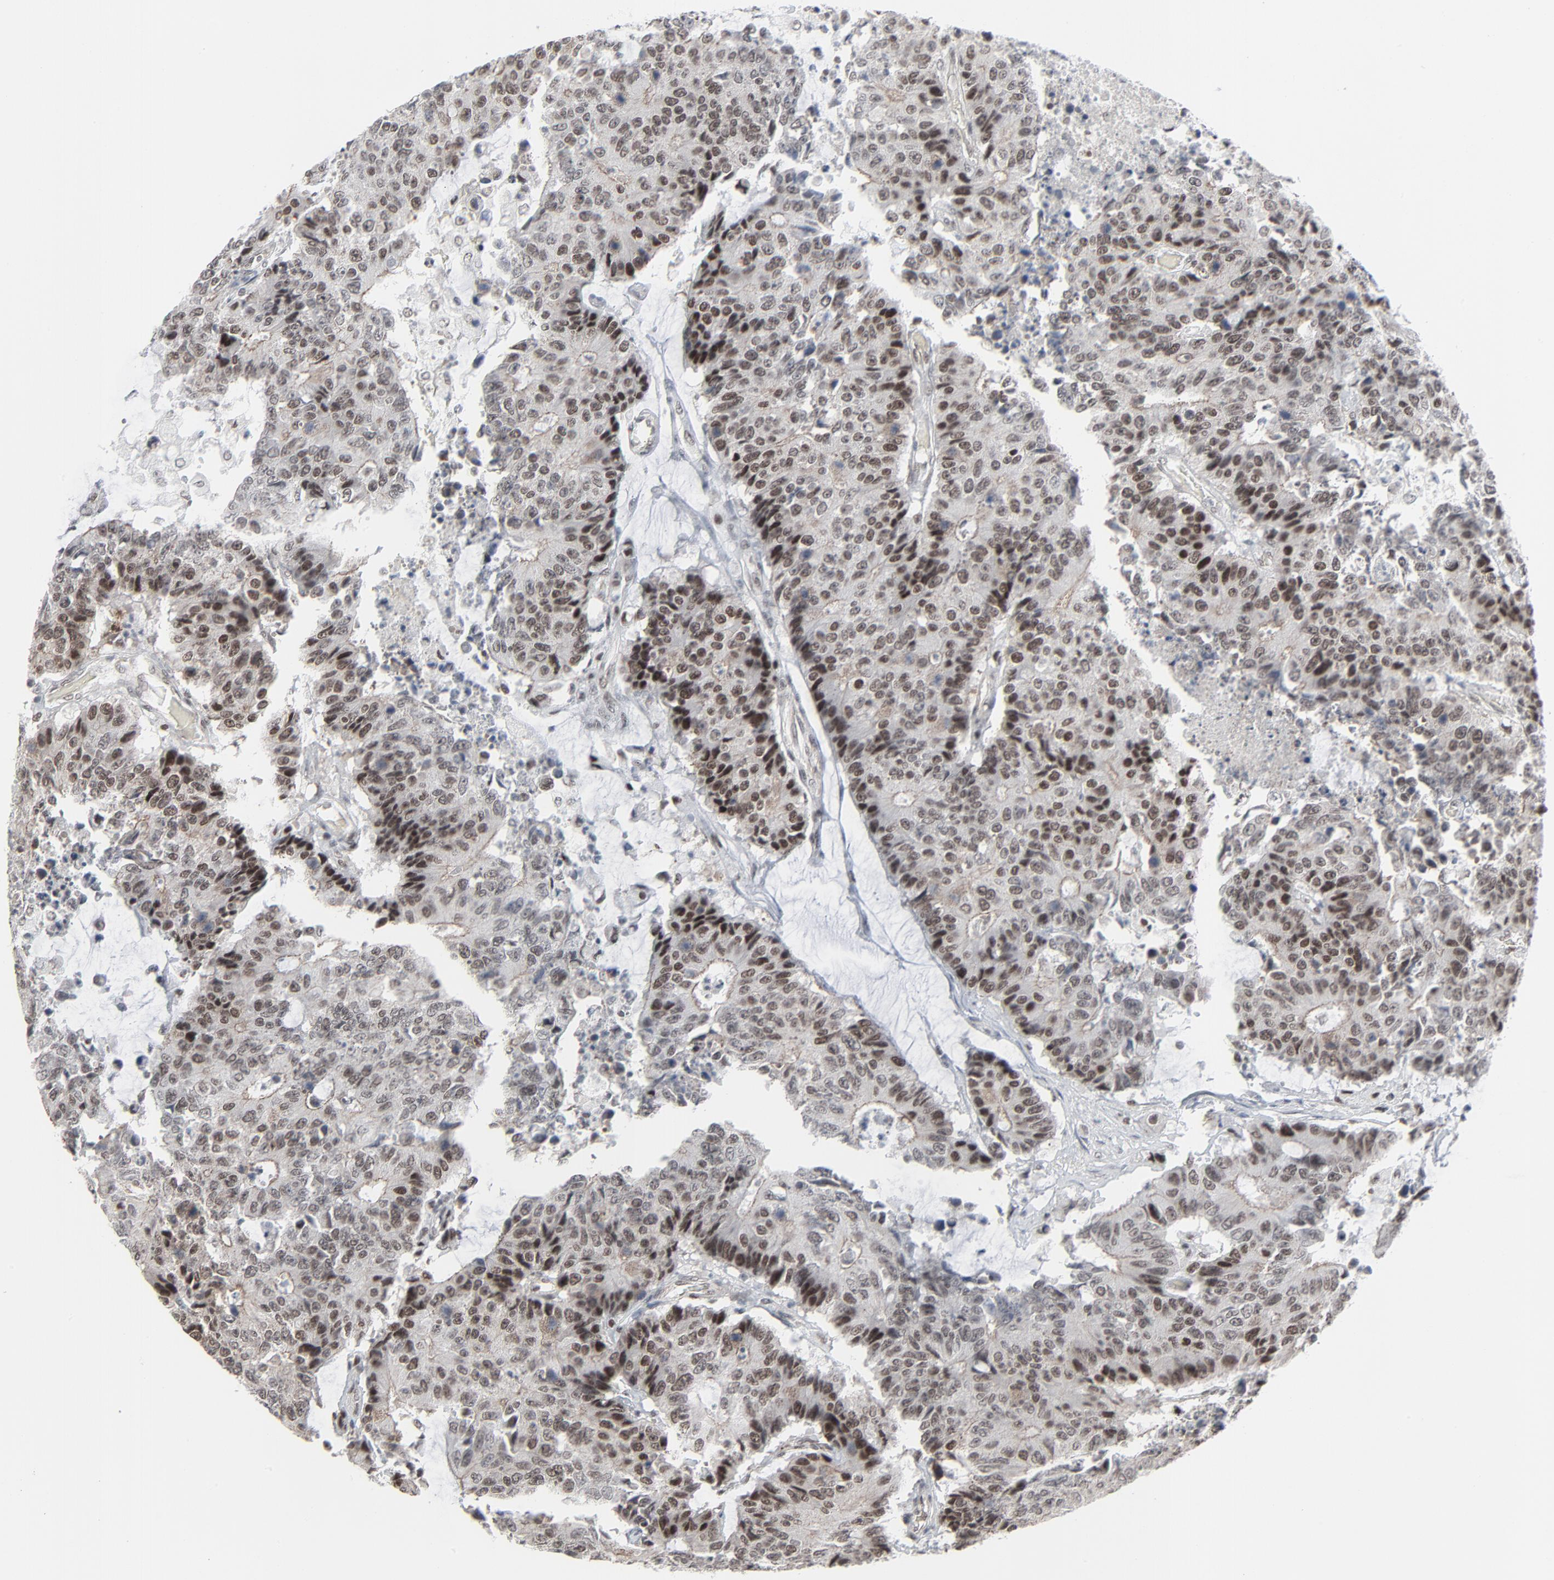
{"staining": {"intensity": "moderate", "quantity": "25%-75%", "location": "nuclear"}, "tissue": "colorectal cancer", "cell_type": "Tumor cells", "image_type": "cancer", "snomed": [{"axis": "morphology", "description": "Adenocarcinoma, NOS"}, {"axis": "topography", "description": "Colon"}], "caption": "Immunohistochemistry (IHC) staining of colorectal cancer, which exhibits medium levels of moderate nuclear expression in approximately 25%-75% of tumor cells indicating moderate nuclear protein expression. The staining was performed using DAB (brown) for protein detection and nuclei were counterstained in hematoxylin (blue).", "gene": "FBXO28", "patient": {"sex": "female", "age": 86}}